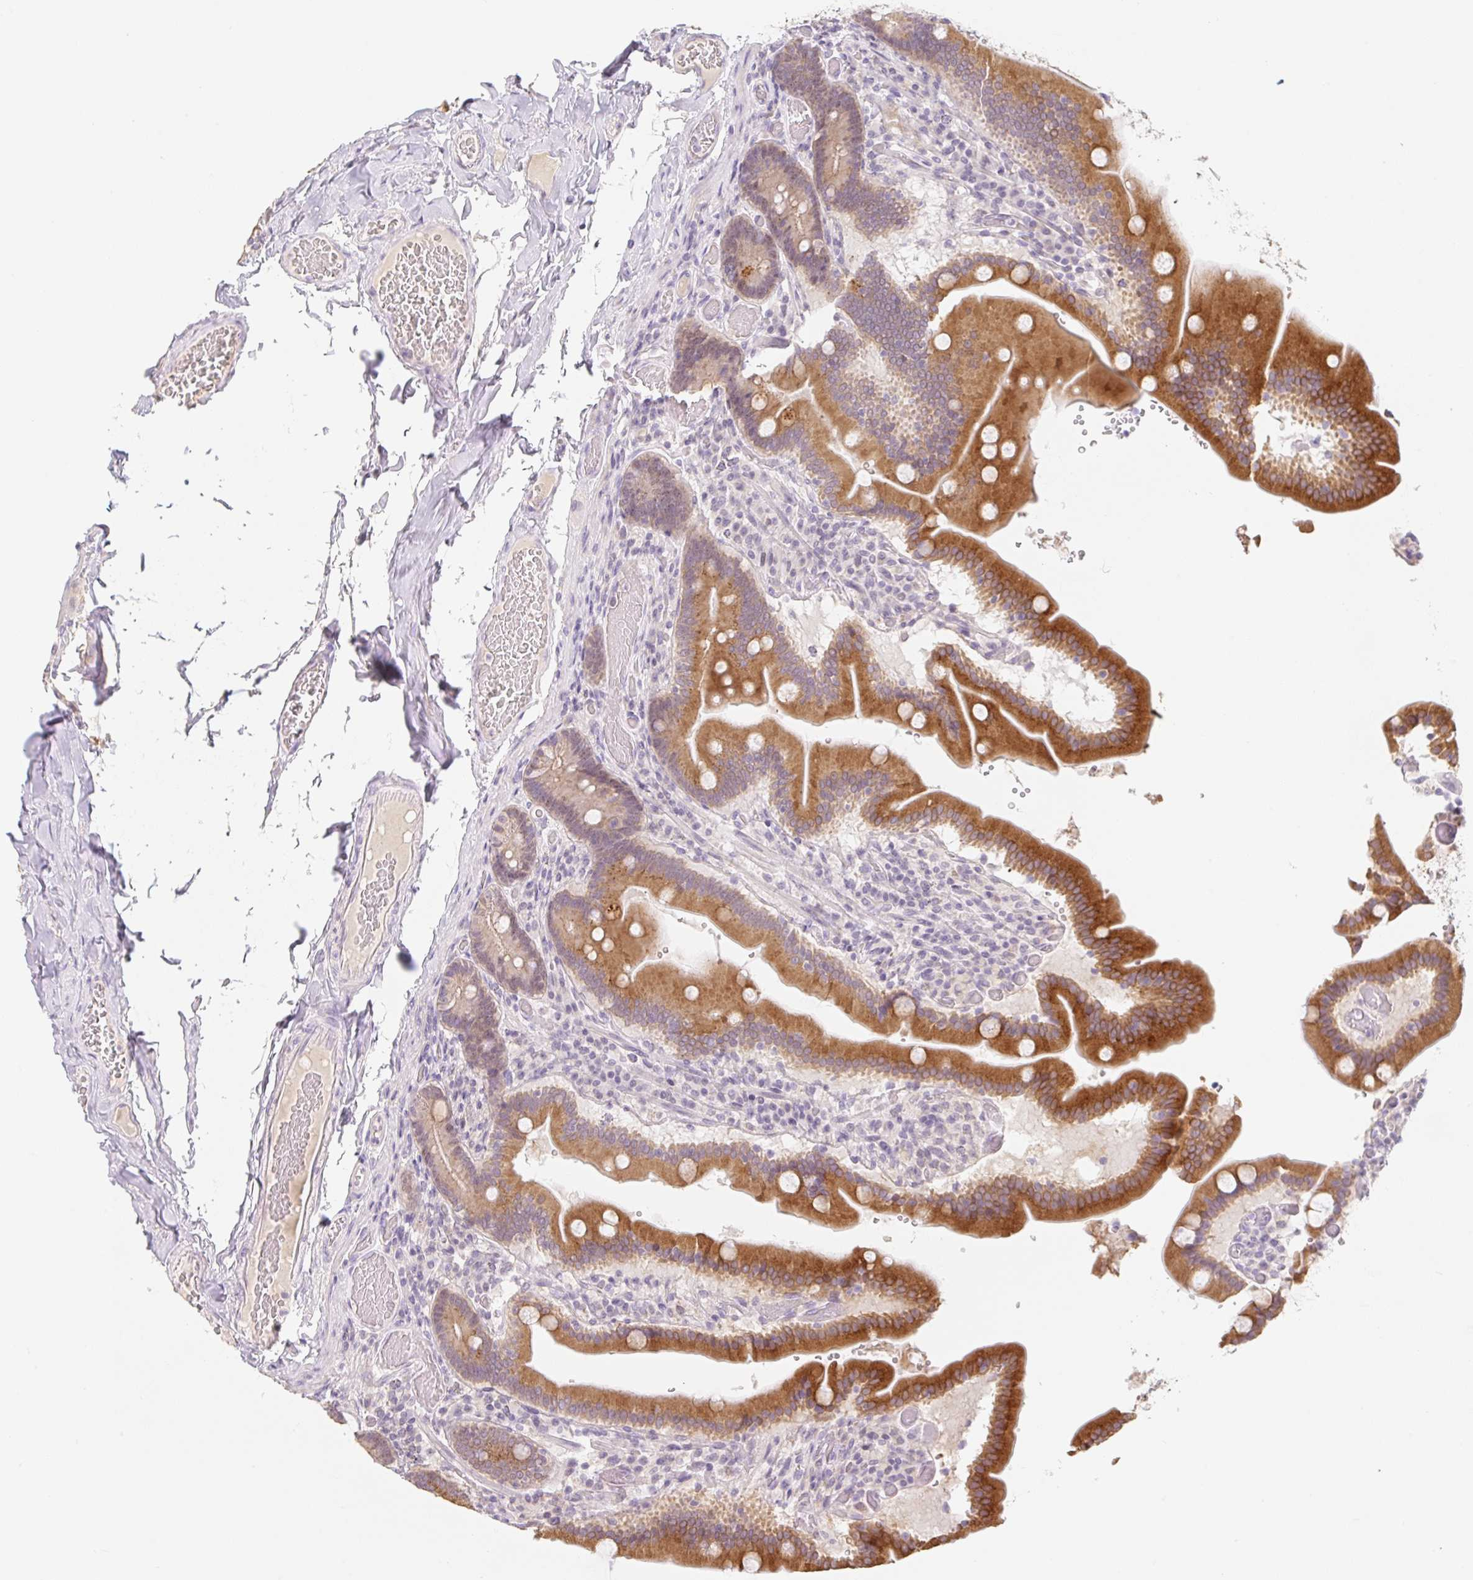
{"staining": {"intensity": "strong", "quantity": ">75%", "location": "cytoplasmic/membranous"}, "tissue": "duodenum", "cell_type": "Glandular cells", "image_type": "normal", "snomed": [{"axis": "morphology", "description": "Normal tissue, NOS"}, {"axis": "topography", "description": "Duodenum"}], "caption": "Immunohistochemistry (IHC) of benign duodenum shows high levels of strong cytoplasmic/membranous positivity in about >75% of glandular cells. (DAB IHC with brightfield microscopy, high magnification).", "gene": "MIA2", "patient": {"sex": "female", "age": 62}}